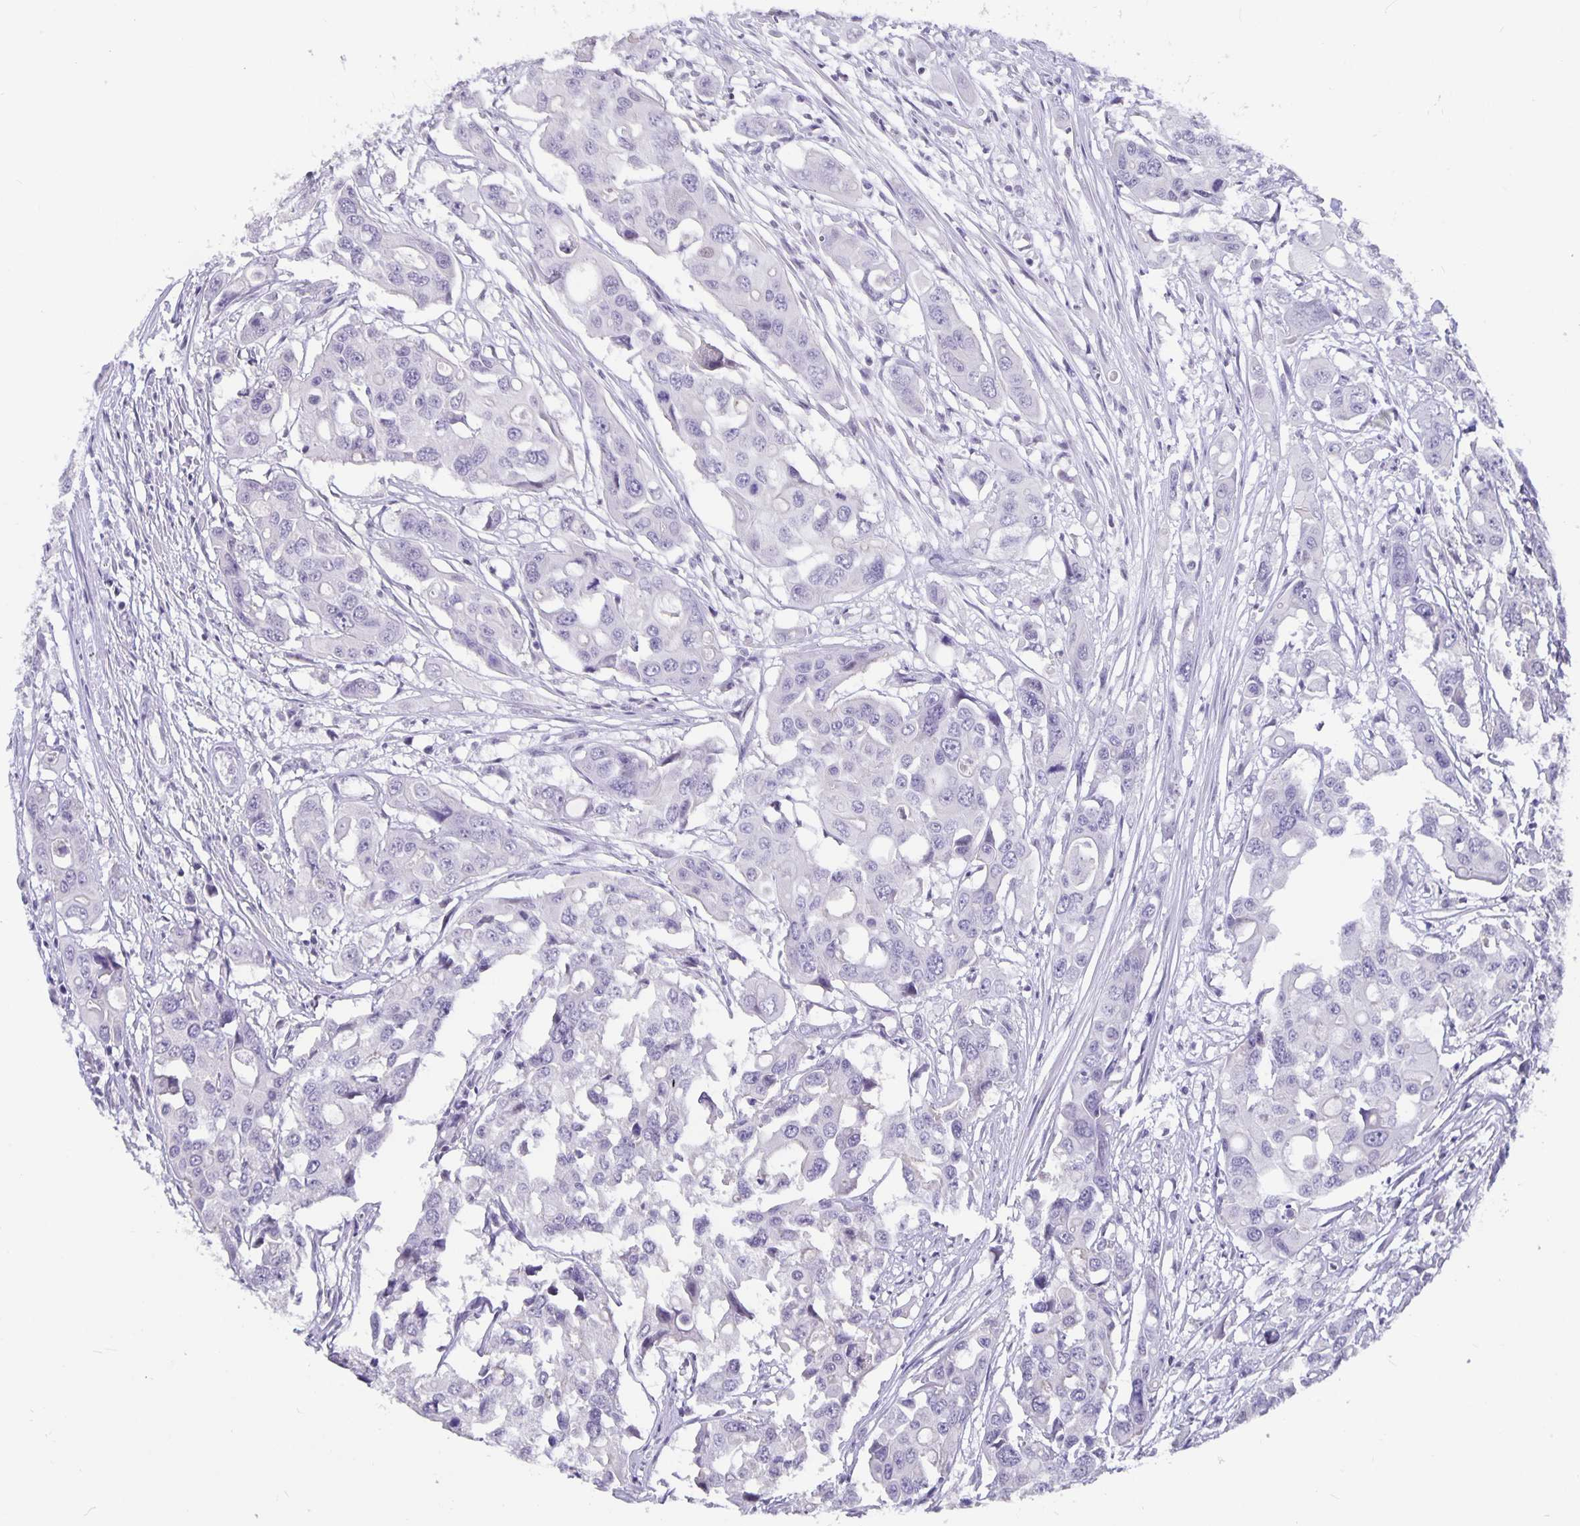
{"staining": {"intensity": "negative", "quantity": "none", "location": "none"}, "tissue": "colorectal cancer", "cell_type": "Tumor cells", "image_type": "cancer", "snomed": [{"axis": "morphology", "description": "Adenocarcinoma, NOS"}, {"axis": "topography", "description": "Colon"}], "caption": "This is an immunohistochemistry (IHC) photomicrograph of human colorectal cancer. There is no positivity in tumor cells.", "gene": "OLIG2", "patient": {"sex": "male", "age": 77}}